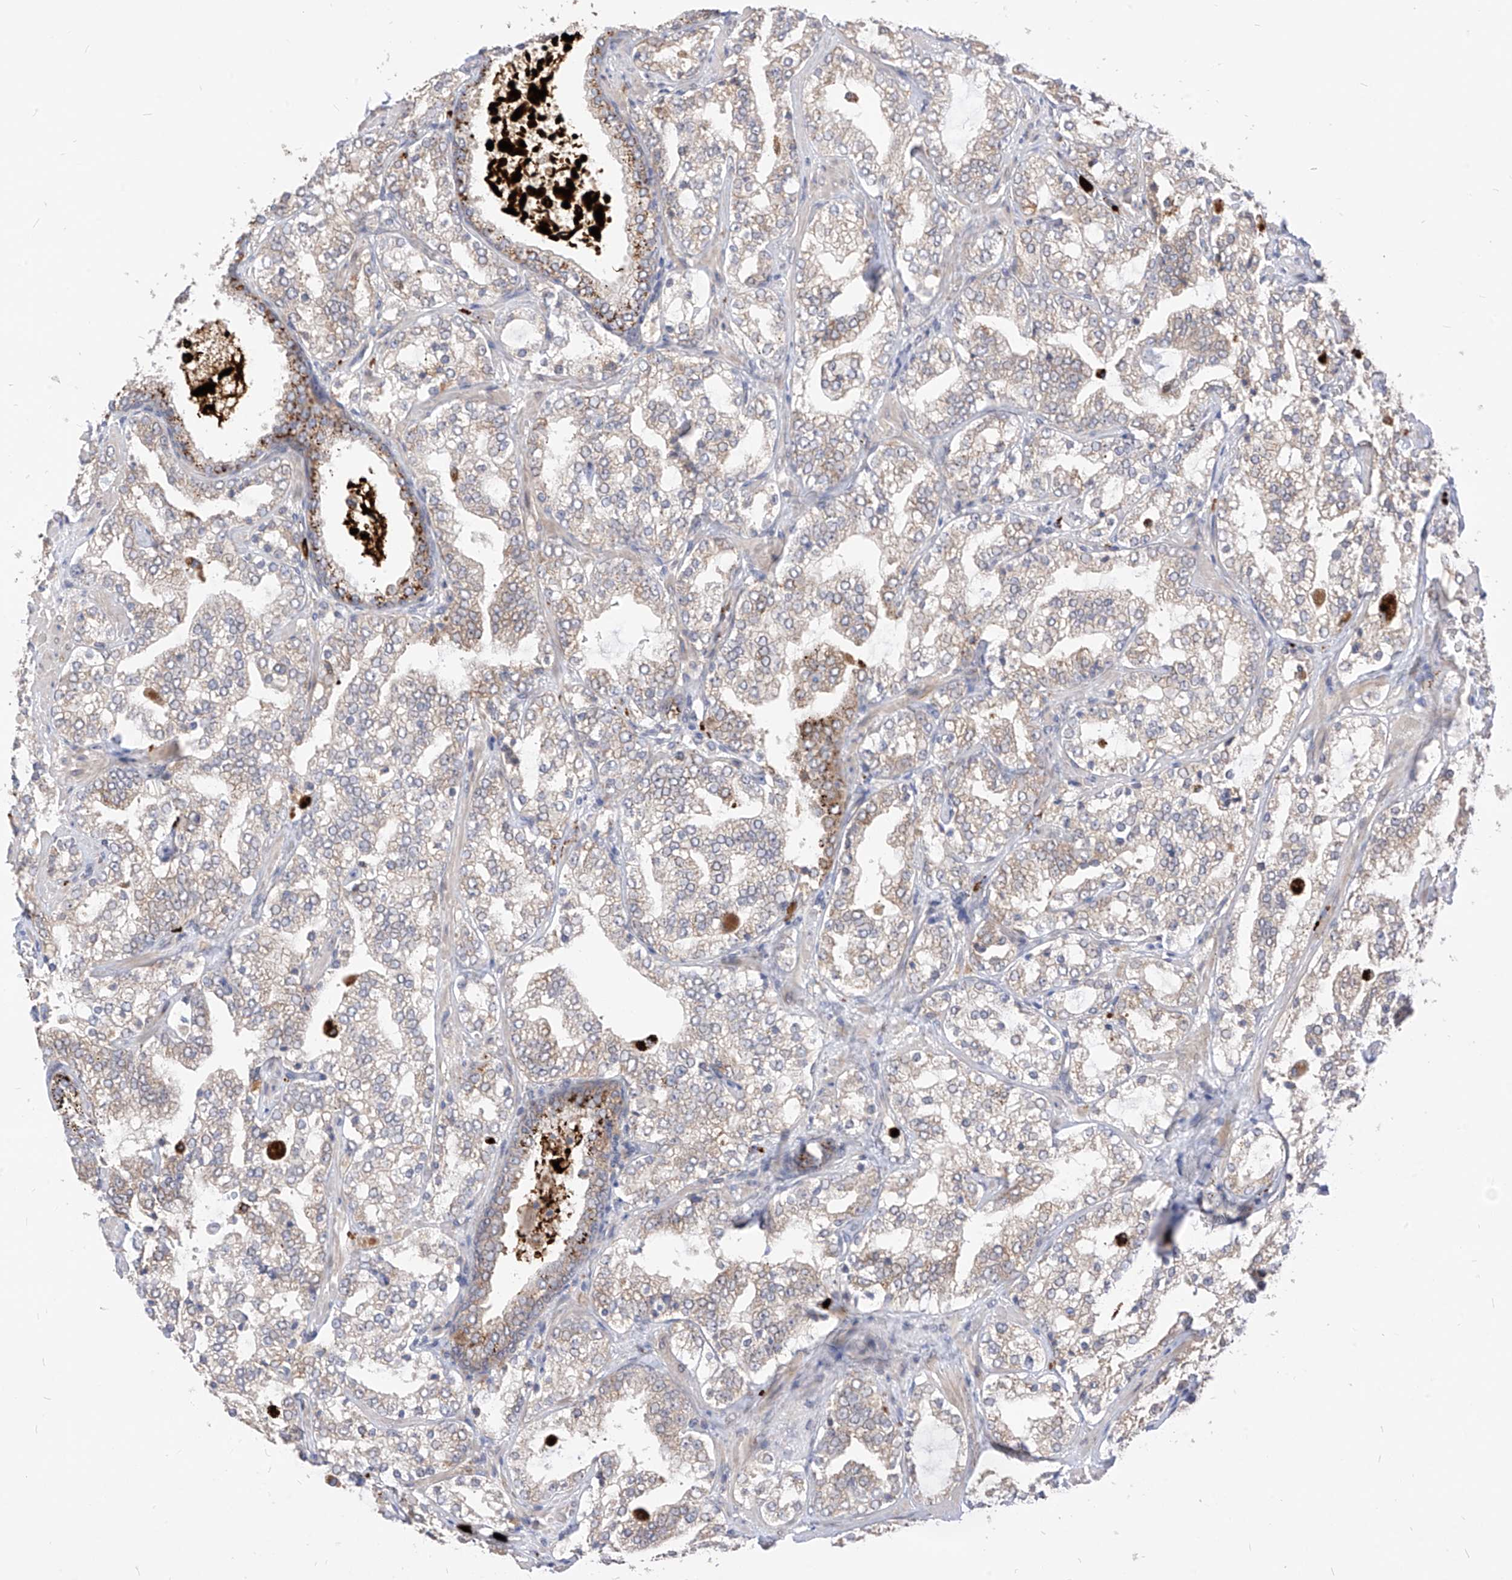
{"staining": {"intensity": "weak", "quantity": "<25%", "location": "cytoplasmic/membranous"}, "tissue": "prostate cancer", "cell_type": "Tumor cells", "image_type": "cancer", "snomed": [{"axis": "morphology", "description": "Adenocarcinoma, High grade"}, {"axis": "topography", "description": "Prostate"}], "caption": "A micrograph of adenocarcinoma (high-grade) (prostate) stained for a protein demonstrates no brown staining in tumor cells.", "gene": "CNKSR1", "patient": {"sex": "male", "age": 64}}